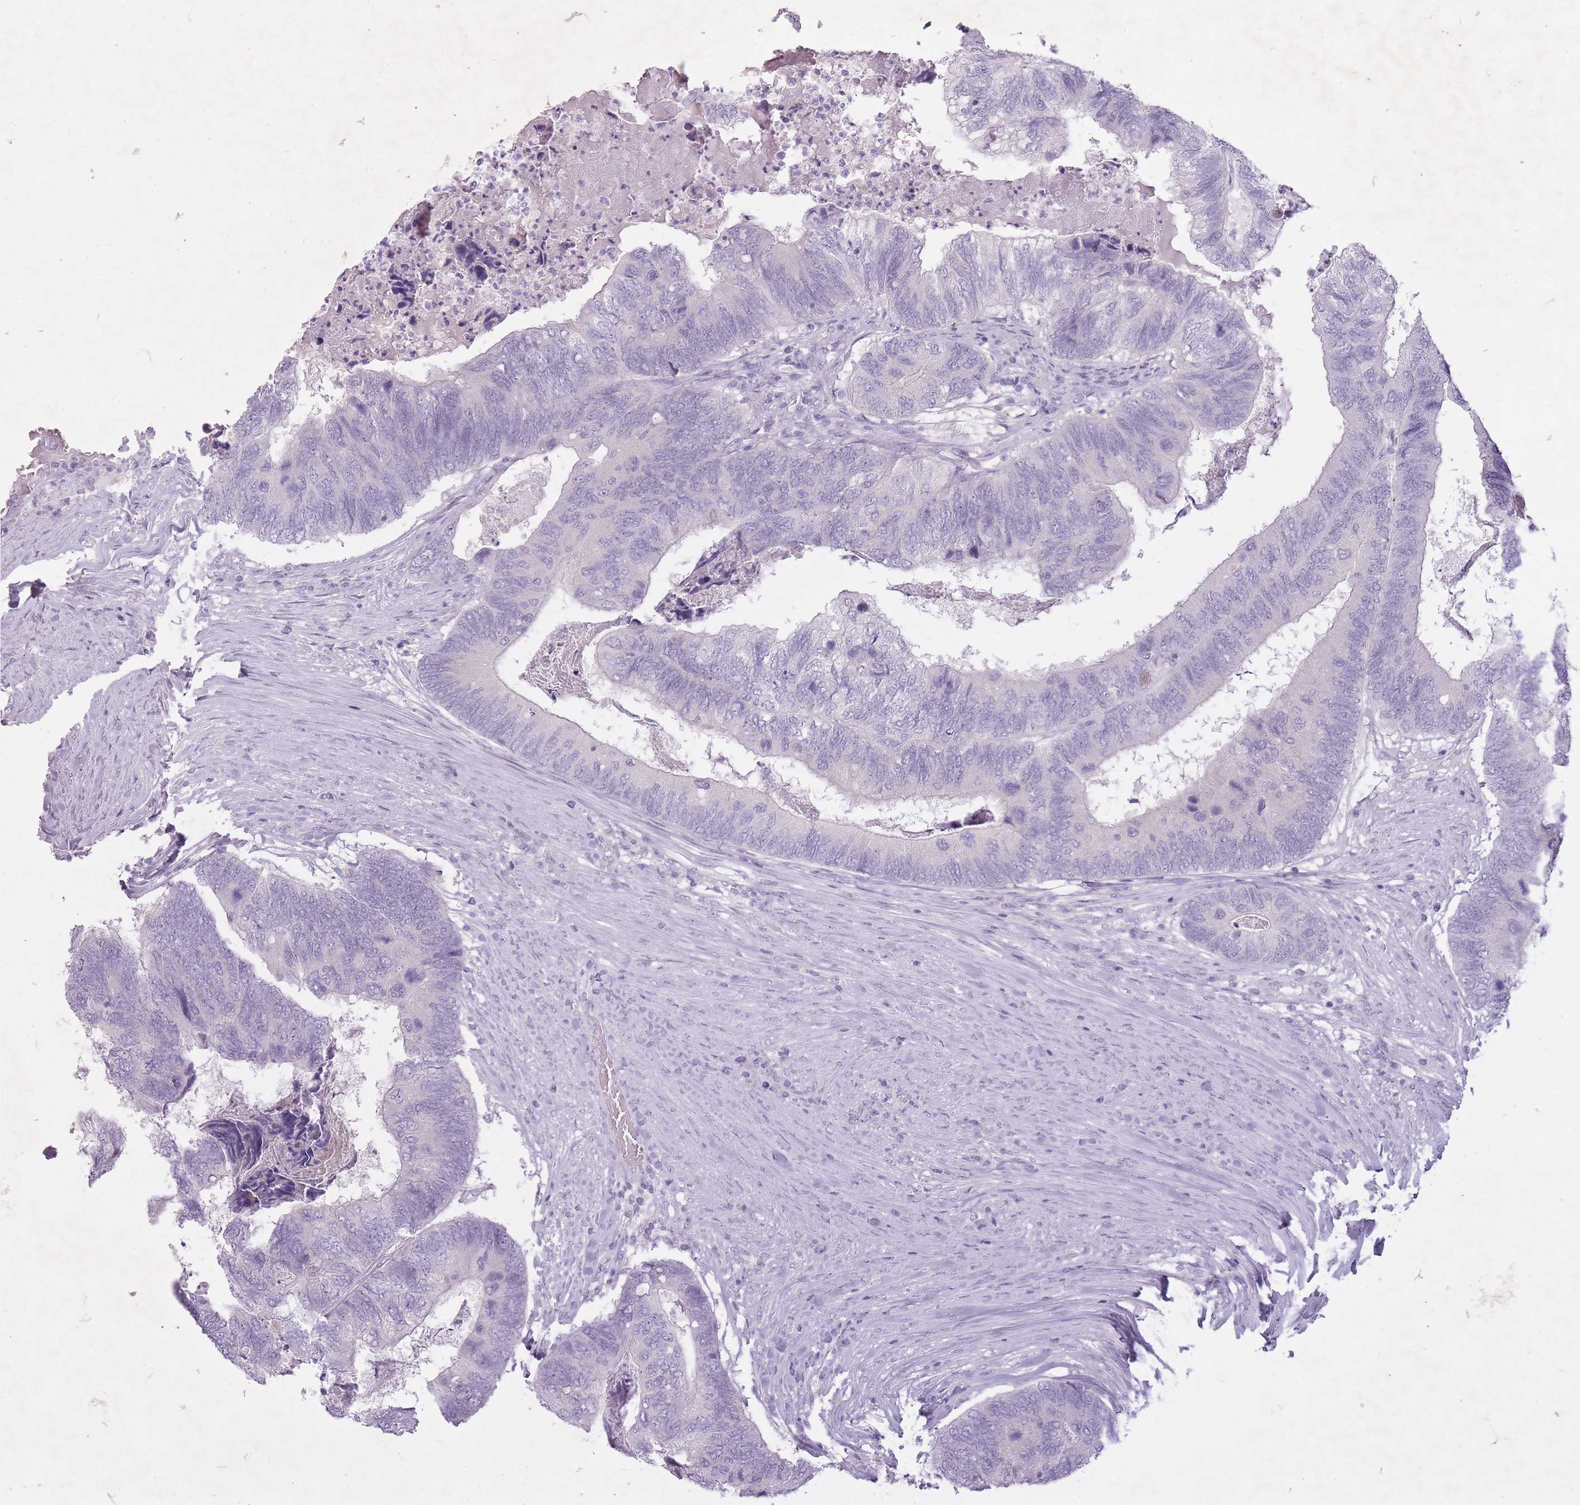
{"staining": {"intensity": "negative", "quantity": "none", "location": "none"}, "tissue": "colorectal cancer", "cell_type": "Tumor cells", "image_type": "cancer", "snomed": [{"axis": "morphology", "description": "Adenocarcinoma, NOS"}, {"axis": "topography", "description": "Colon"}], "caption": "Protein analysis of colorectal cancer (adenocarcinoma) reveals no significant staining in tumor cells.", "gene": "FAM43B", "patient": {"sex": "female", "age": 67}}